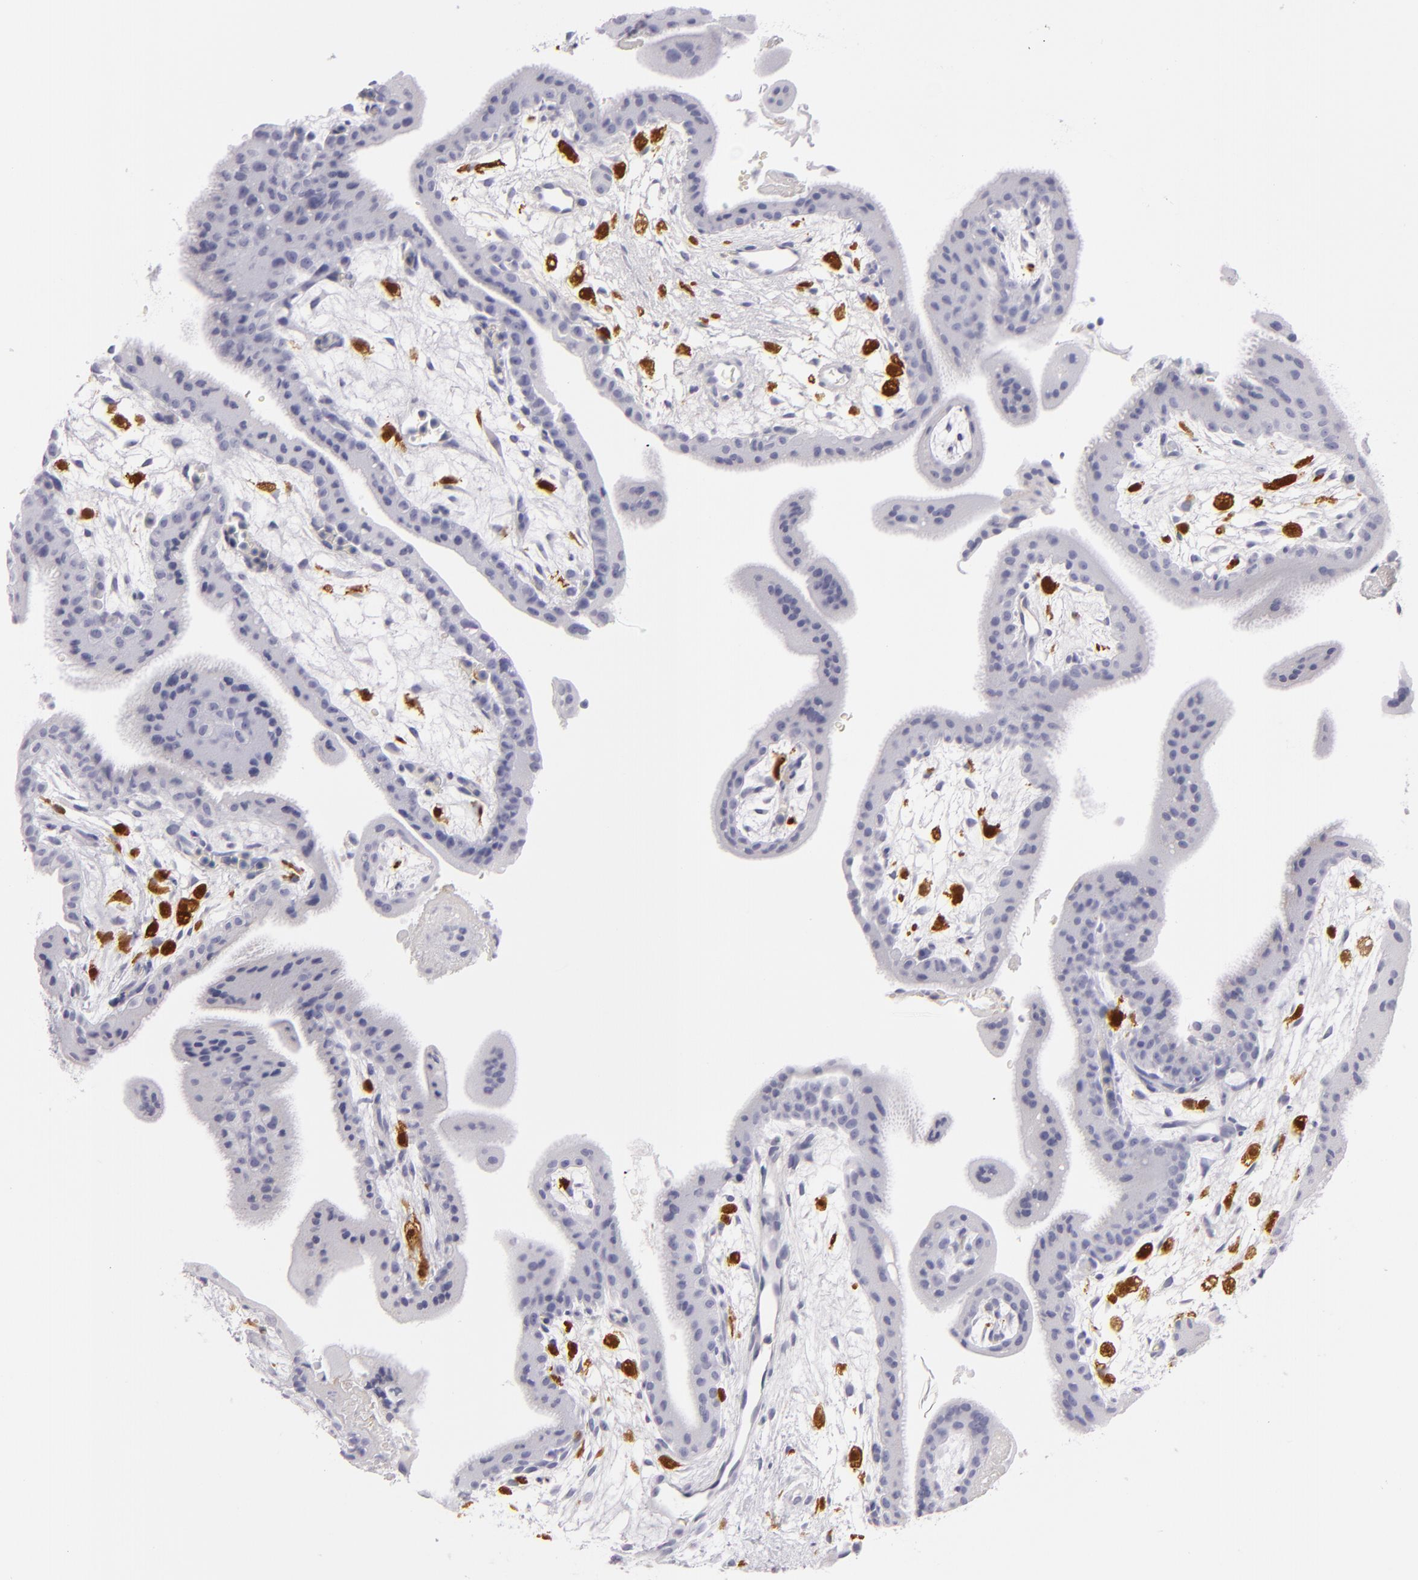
{"staining": {"intensity": "negative", "quantity": "none", "location": "none"}, "tissue": "placenta", "cell_type": "Decidual cells", "image_type": "normal", "snomed": [{"axis": "morphology", "description": "Normal tissue, NOS"}, {"axis": "topography", "description": "Placenta"}], "caption": "IHC photomicrograph of normal placenta: human placenta stained with DAB (3,3'-diaminobenzidine) exhibits no significant protein positivity in decidual cells.", "gene": "F13A1", "patient": {"sex": "female", "age": 35}}